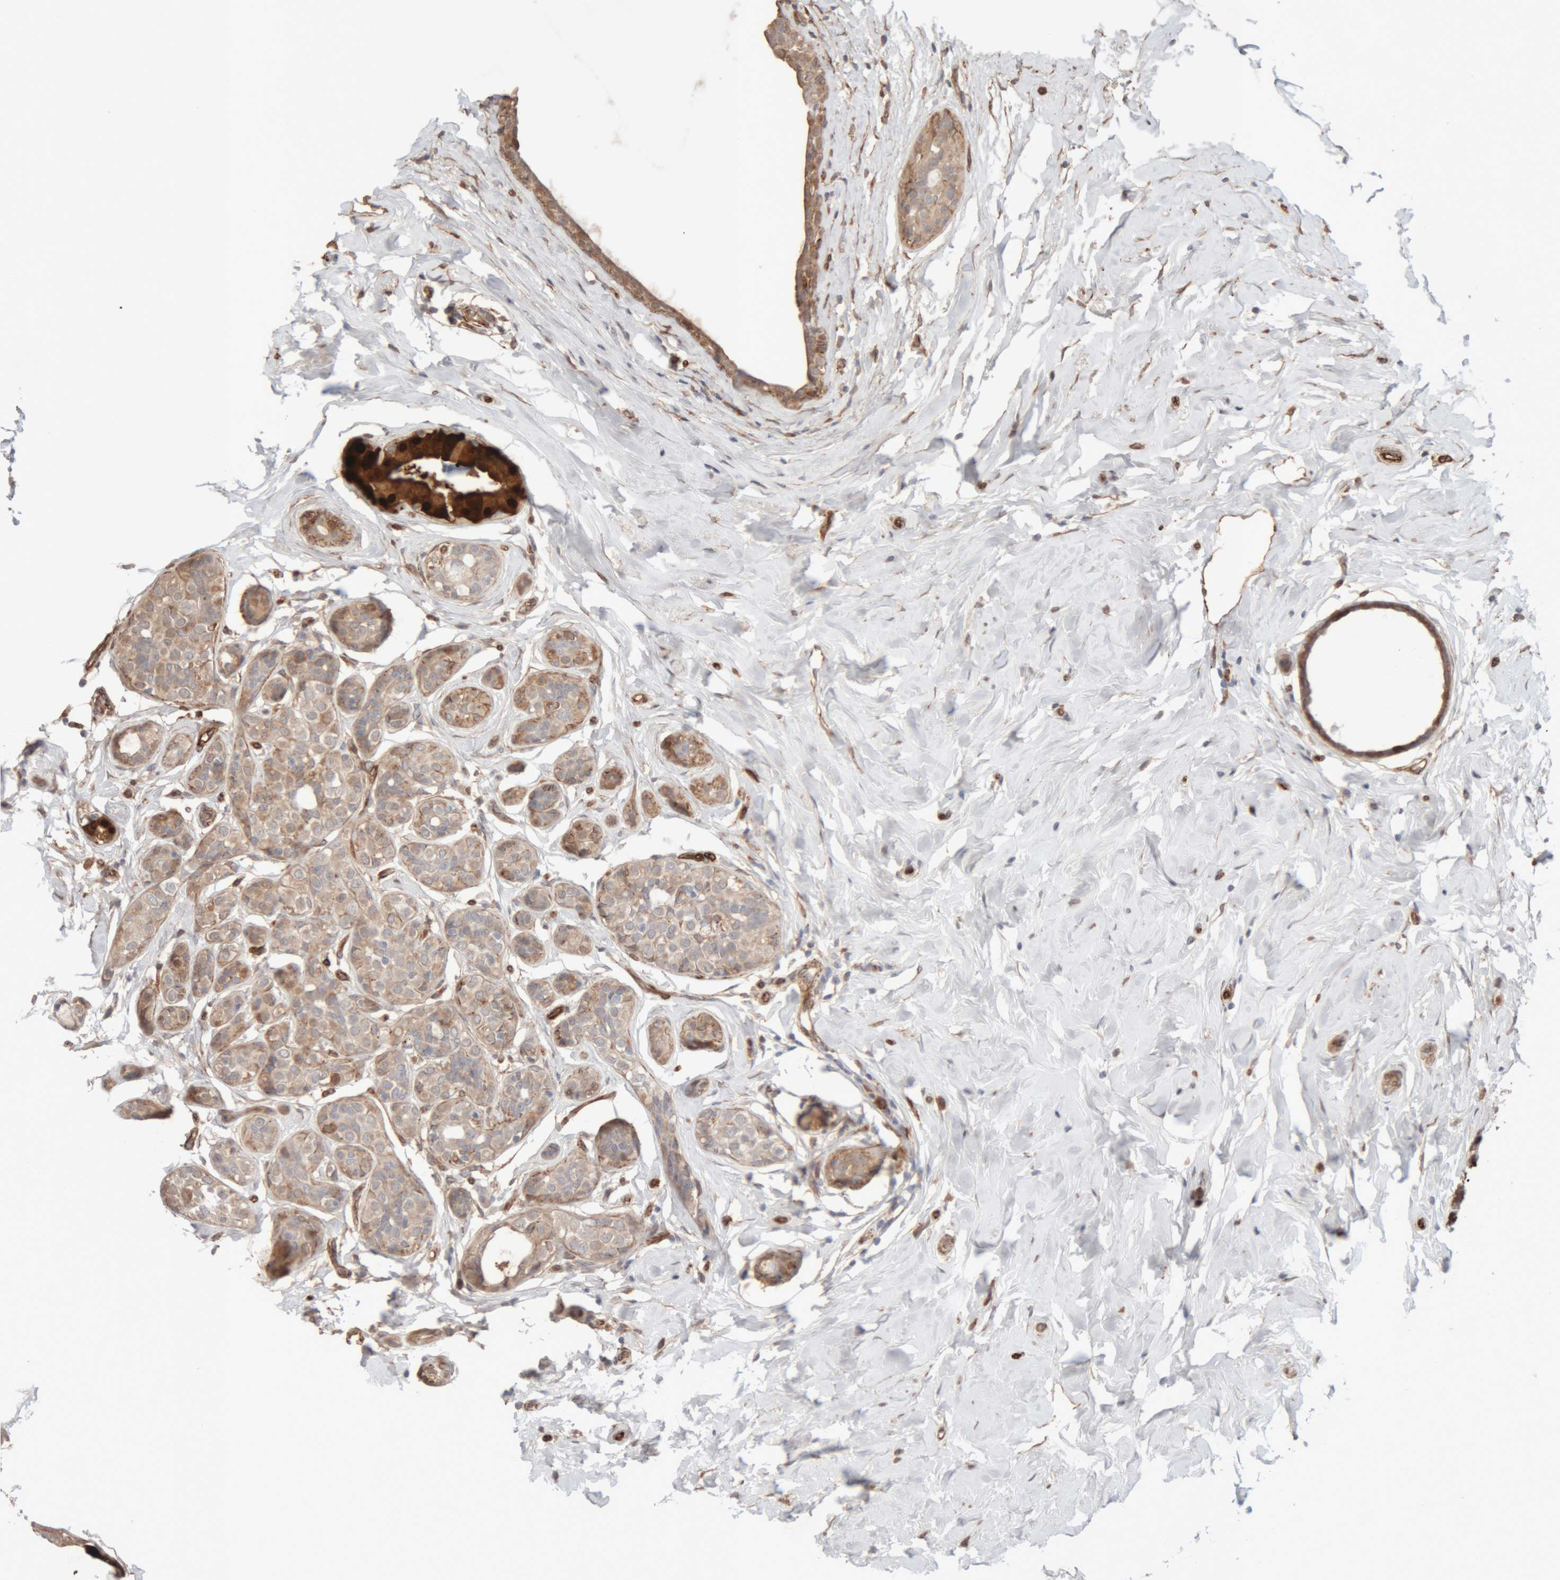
{"staining": {"intensity": "weak", "quantity": ">75%", "location": "cytoplasmic/membranous"}, "tissue": "breast cancer", "cell_type": "Tumor cells", "image_type": "cancer", "snomed": [{"axis": "morphology", "description": "Duct carcinoma"}, {"axis": "topography", "description": "Breast"}], "caption": "Brown immunohistochemical staining in breast cancer (infiltrating ductal carcinoma) exhibits weak cytoplasmic/membranous positivity in approximately >75% of tumor cells. (DAB (3,3'-diaminobenzidine) IHC, brown staining for protein, blue staining for nuclei).", "gene": "RAB32", "patient": {"sex": "female", "age": 55}}